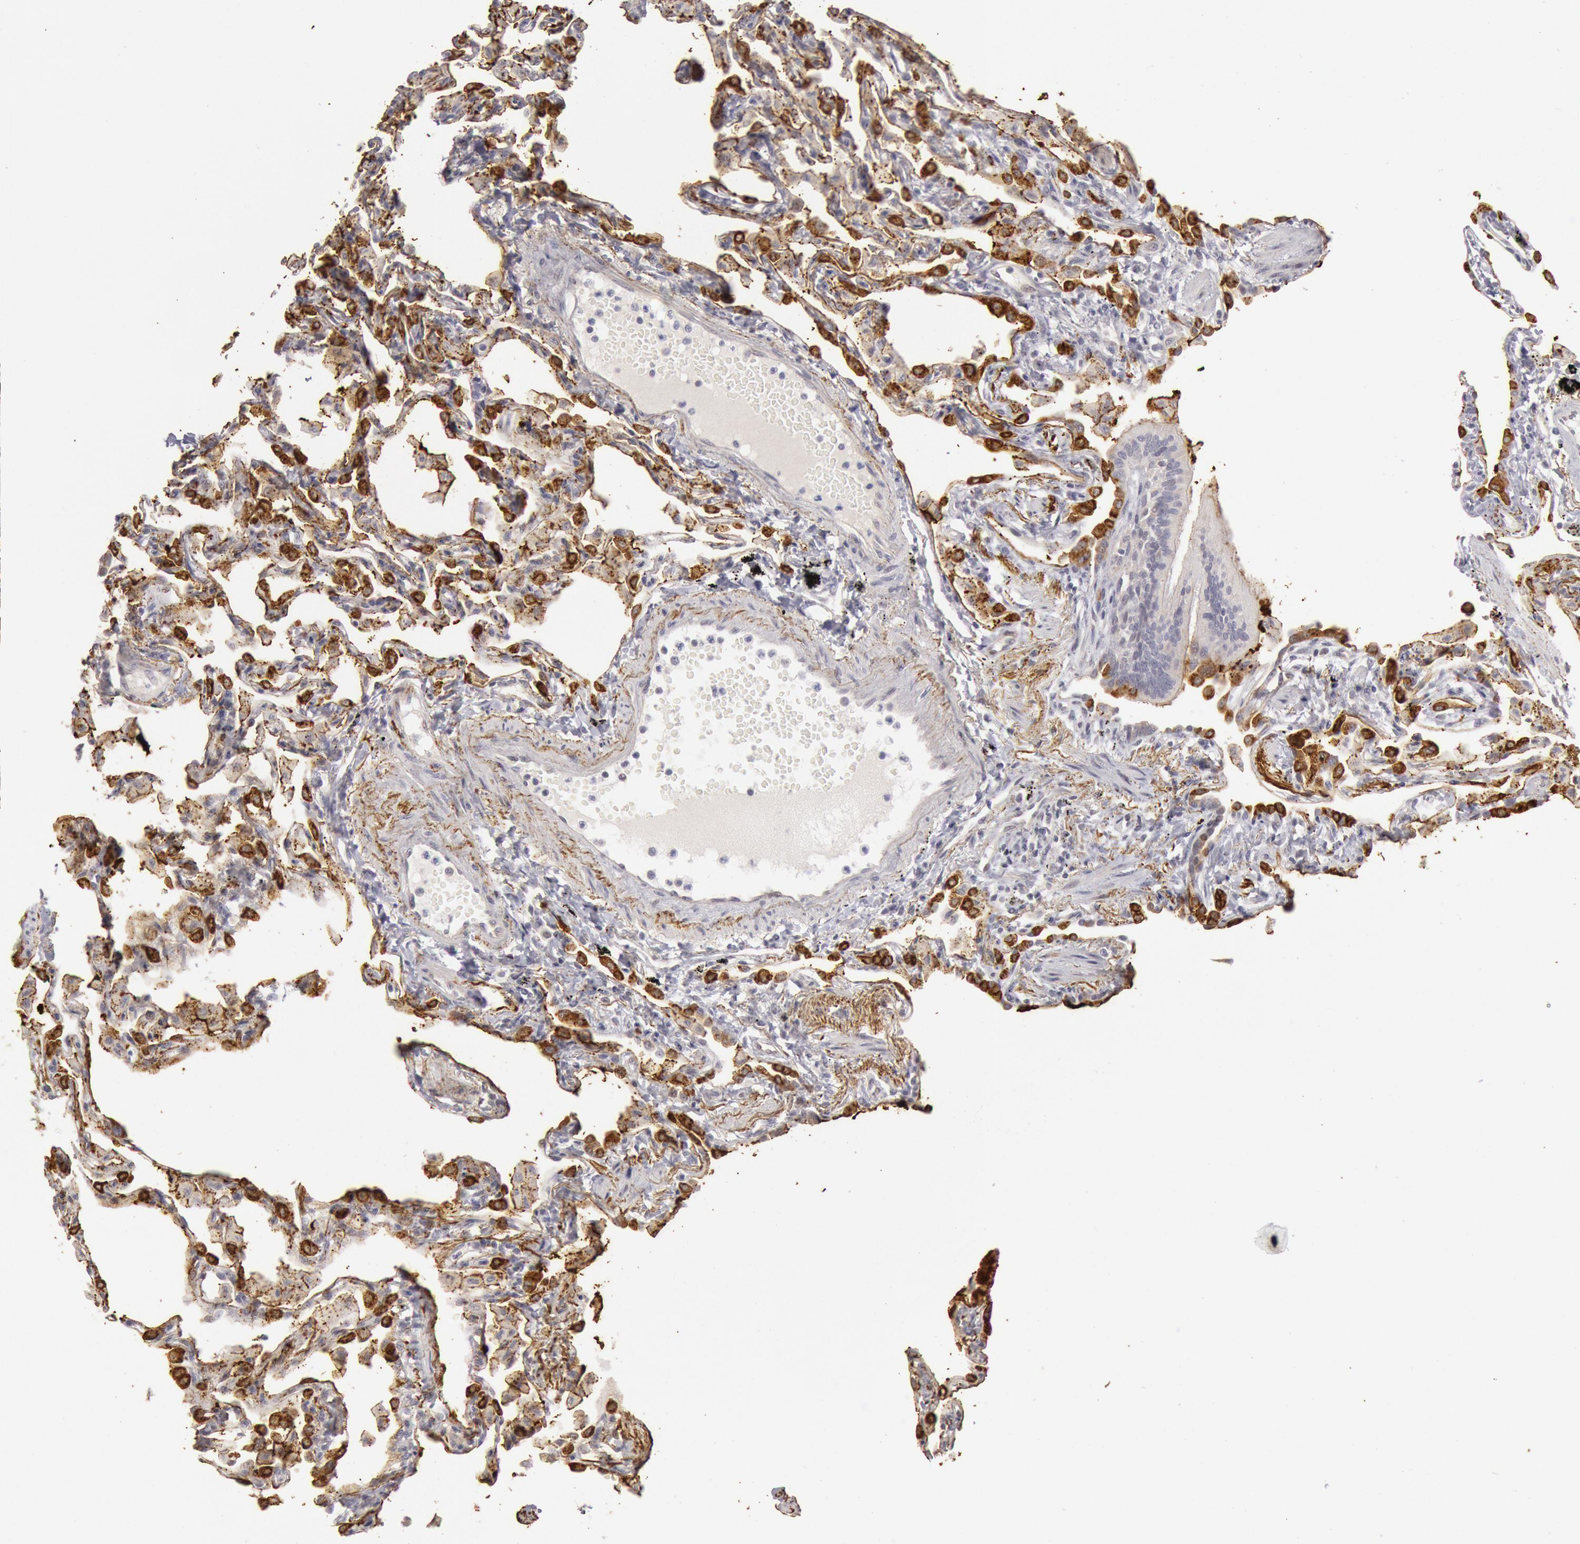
{"staining": {"intensity": "moderate", "quantity": ">75%", "location": "cytoplasmic/membranous"}, "tissue": "lung", "cell_type": "Alveolar cells", "image_type": "normal", "snomed": [{"axis": "morphology", "description": "Normal tissue, NOS"}, {"axis": "topography", "description": "Lung"}], "caption": "Protein expression by immunohistochemistry (IHC) shows moderate cytoplasmic/membranous positivity in approximately >75% of alveolar cells in unremarkable lung.", "gene": "JOSD1", "patient": {"sex": "female", "age": 49}}